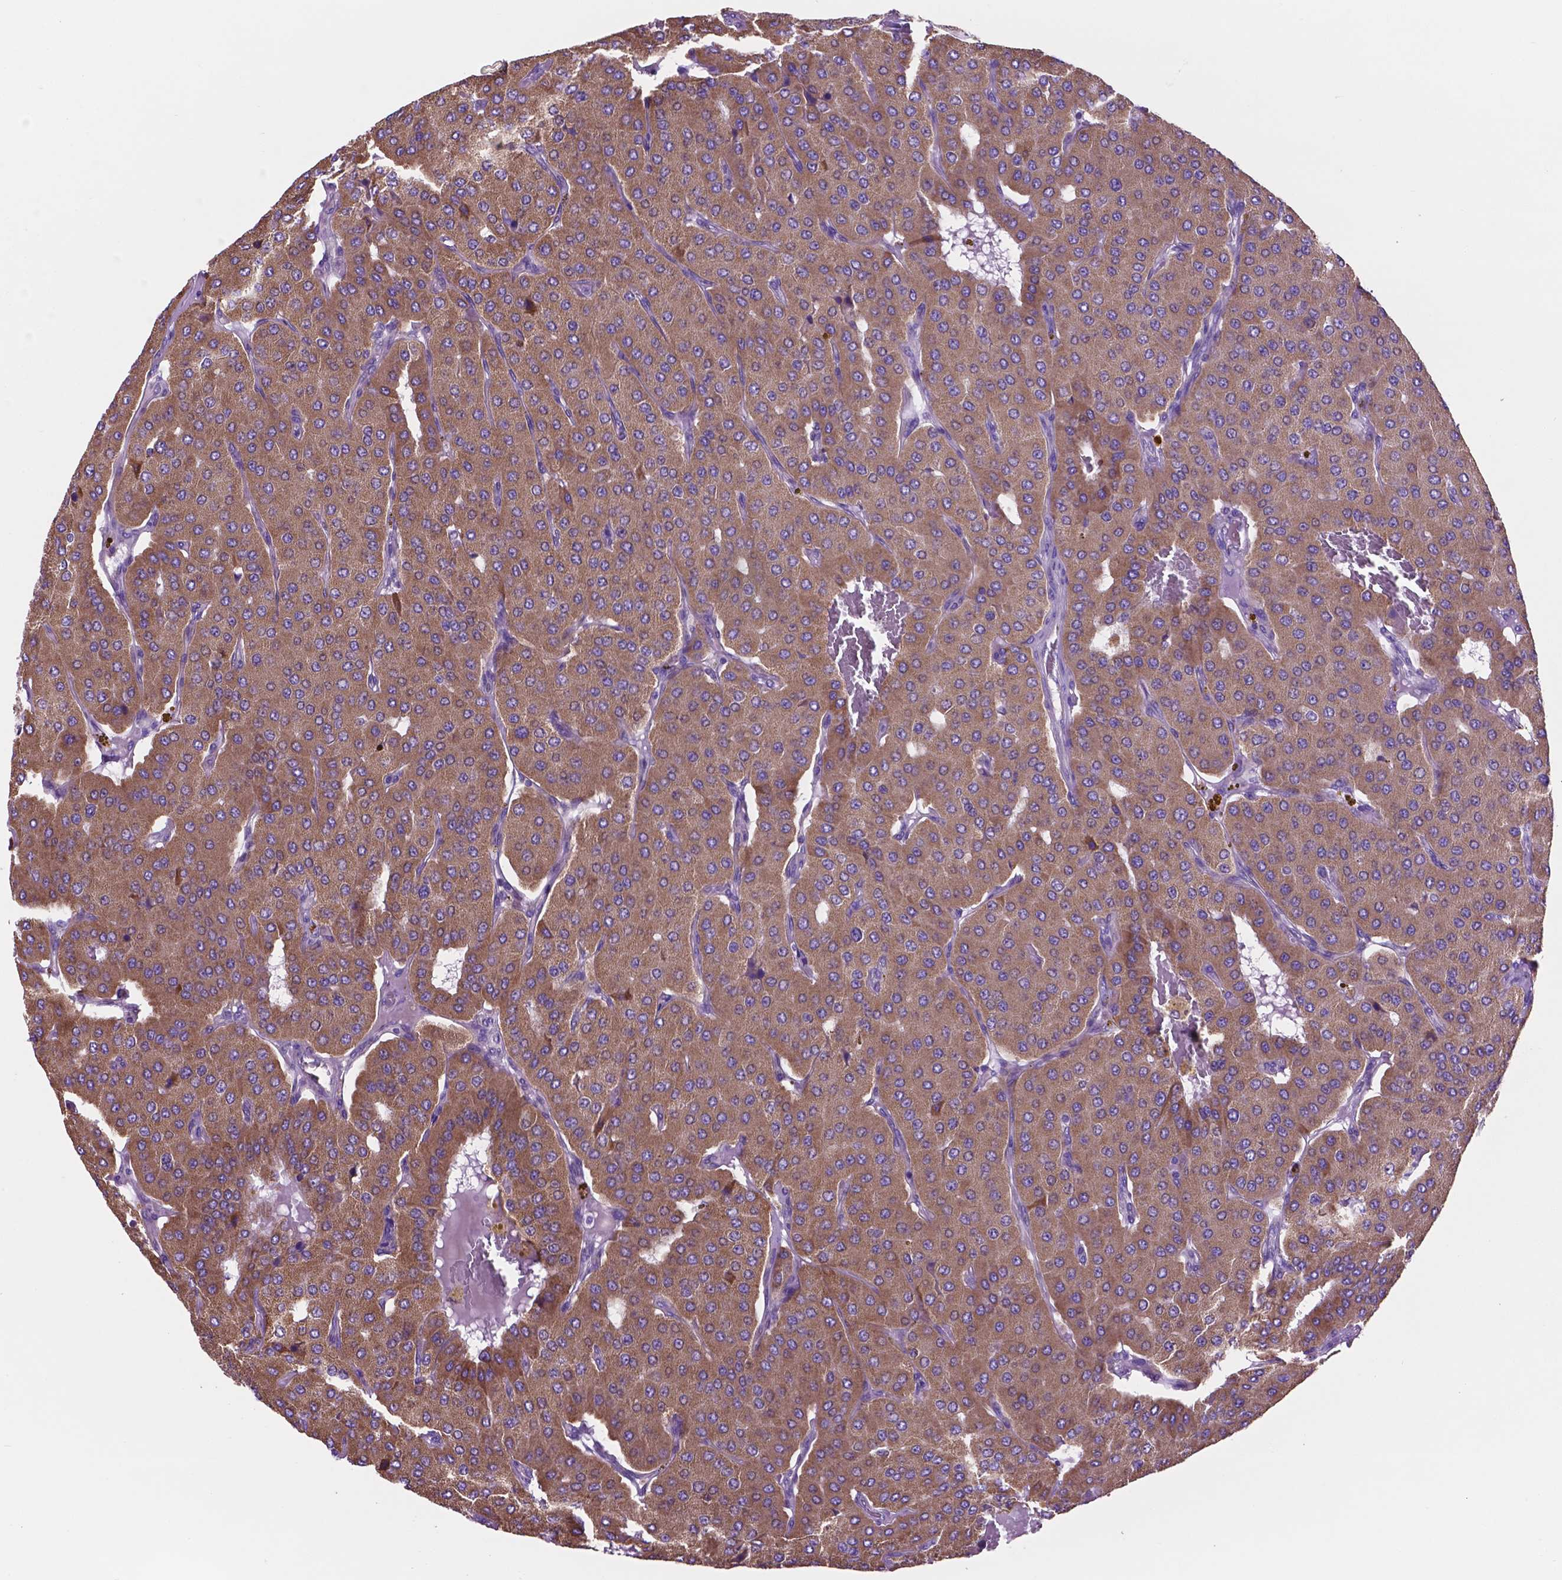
{"staining": {"intensity": "moderate", "quantity": ">75%", "location": "cytoplasmic/membranous"}, "tissue": "parathyroid gland", "cell_type": "Glandular cells", "image_type": "normal", "snomed": [{"axis": "morphology", "description": "Normal tissue, NOS"}, {"axis": "morphology", "description": "Adenoma, NOS"}, {"axis": "topography", "description": "Parathyroid gland"}], "caption": "Moderate cytoplasmic/membranous protein staining is seen in about >75% of glandular cells in parathyroid gland. (Stains: DAB in brown, nuclei in blue, Microscopy: brightfield microscopy at high magnification).", "gene": "TMEM121B", "patient": {"sex": "female", "age": 86}}